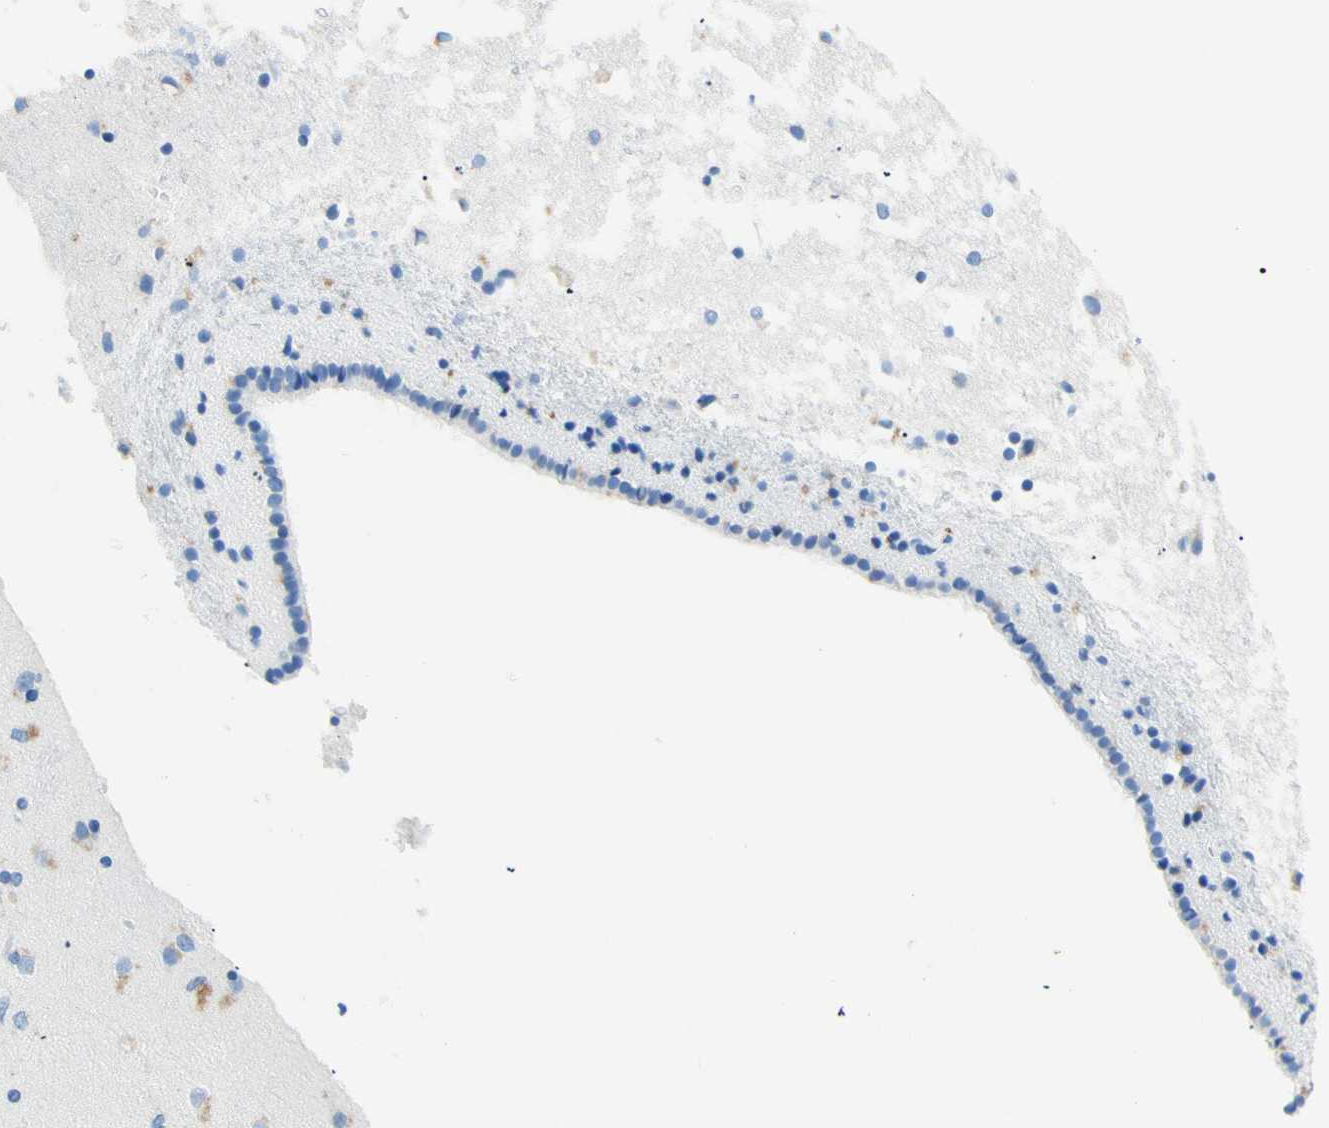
{"staining": {"intensity": "negative", "quantity": "none", "location": "none"}, "tissue": "caudate", "cell_type": "Glial cells", "image_type": "normal", "snomed": [{"axis": "morphology", "description": "Normal tissue, NOS"}, {"axis": "topography", "description": "Lateral ventricle wall"}], "caption": "The immunohistochemistry (IHC) photomicrograph has no significant positivity in glial cells of caudate. Brightfield microscopy of immunohistochemistry stained with DAB (brown) and hematoxylin (blue), captured at high magnification.", "gene": "MYH2", "patient": {"sex": "female", "age": 19}}